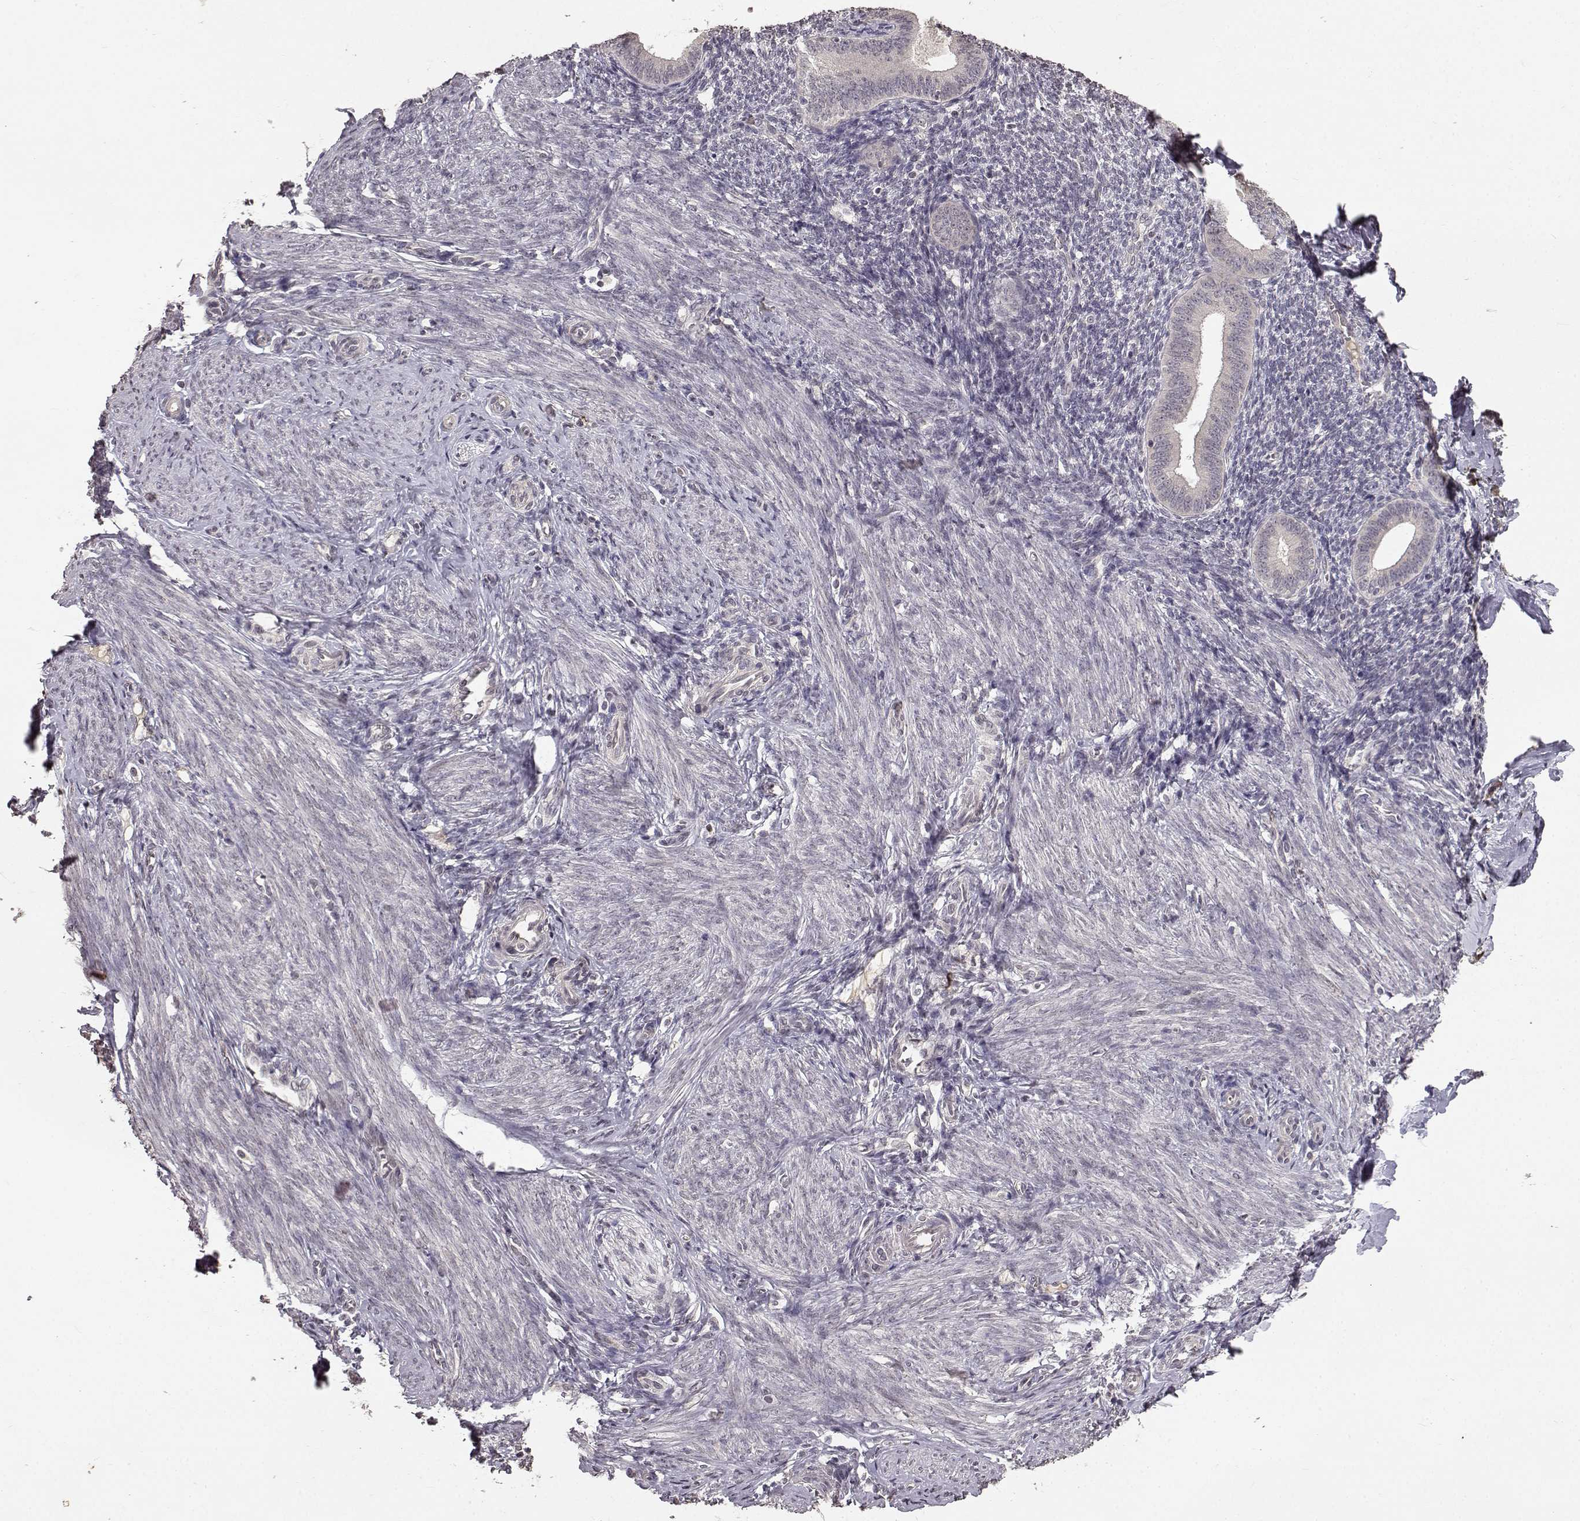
{"staining": {"intensity": "negative", "quantity": "none", "location": "none"}, "tissue": "endometrium", "cell_type": "Cells in endometrial stroma", "image_type": "normal", "snomed": [{"axis": "morphology", "description": "Normal tissue, NOS"}, {"axis": "topography", "description": "Endometrium"}], "caption": "A histopathology image of human endometrium is negative for staining in cells in endometrial stroma. (Immunohistochemistry, brightfield microscopy, high magnification).", "gene": "NTRK2", "patient": {"sex": "female", "age": 40}}